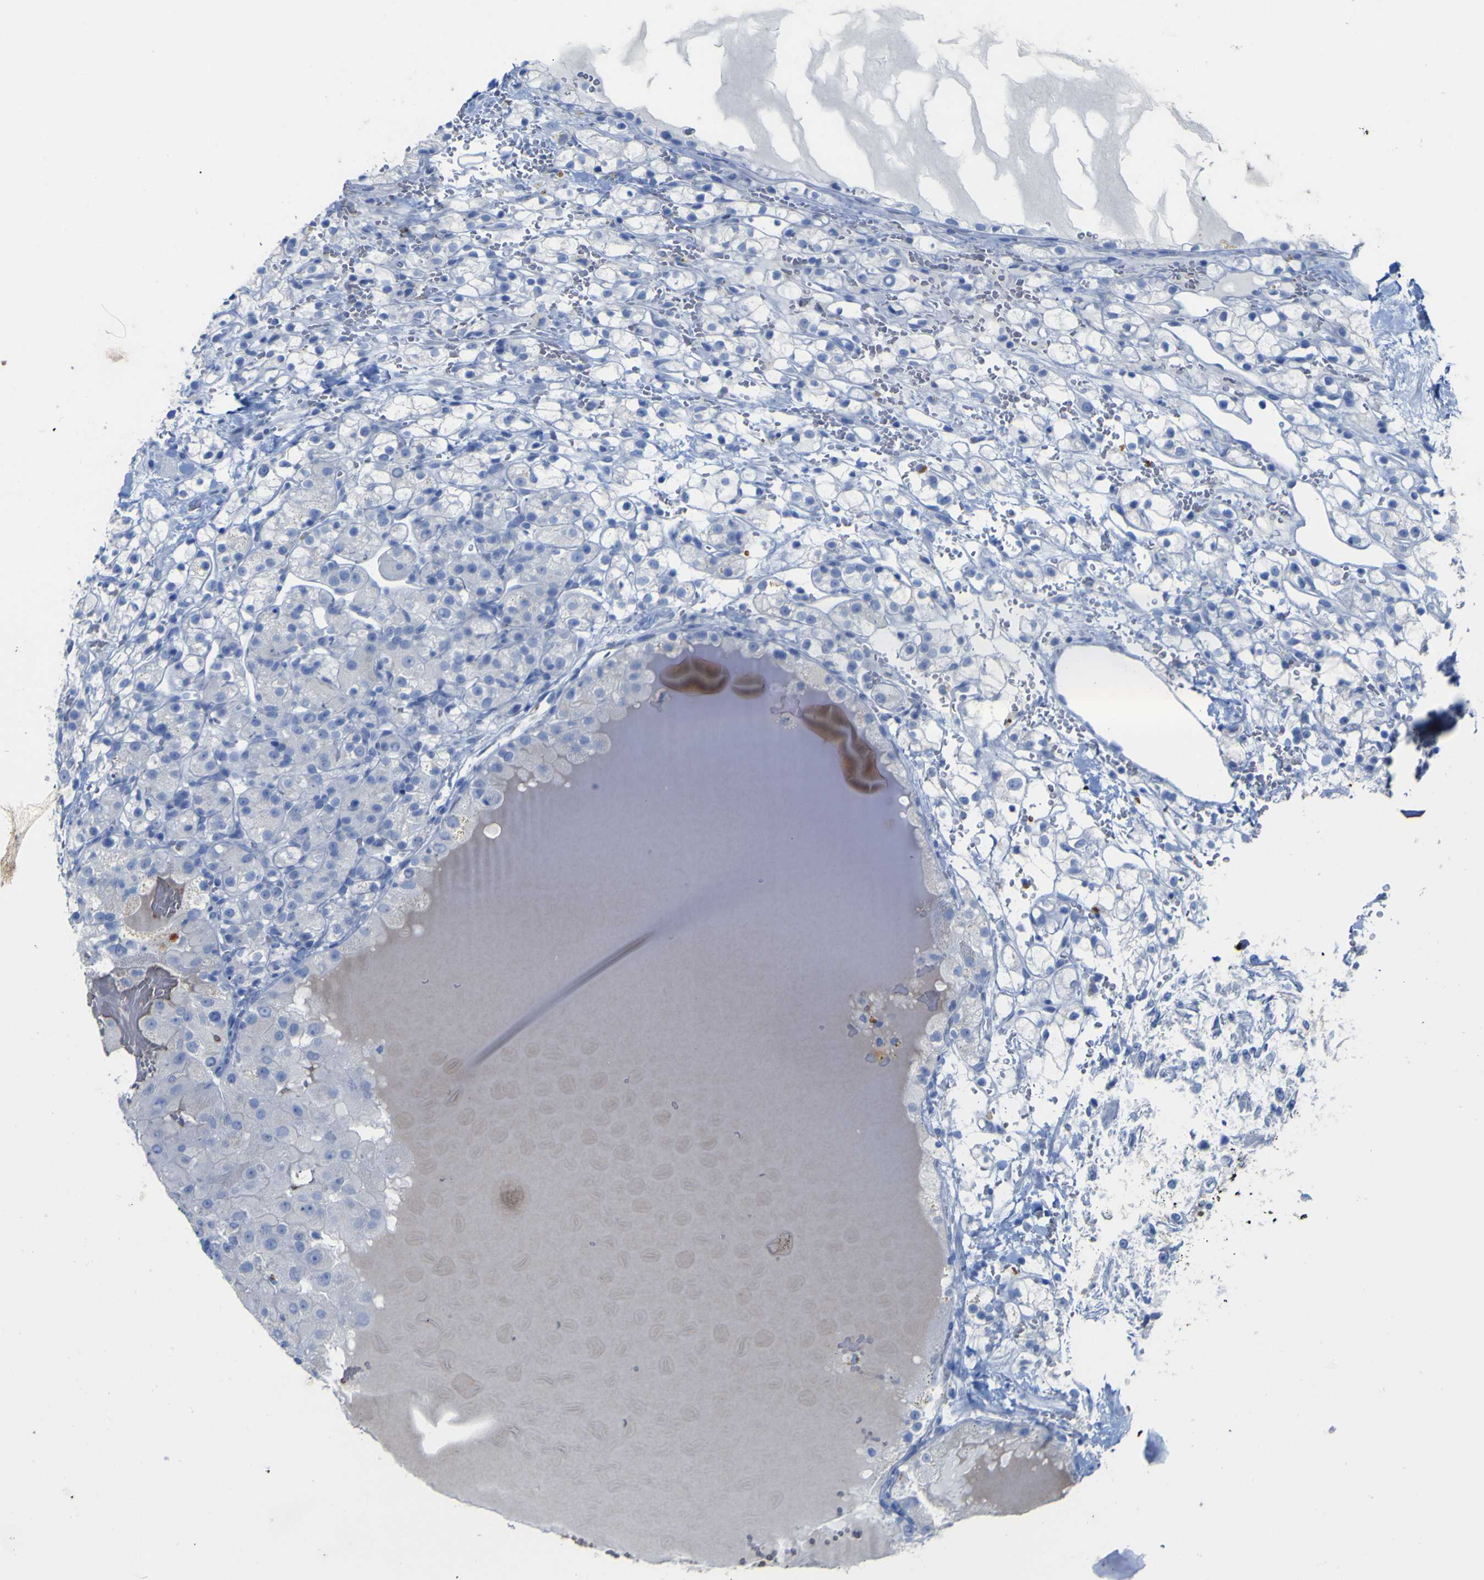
{"staining": {"intensity": "negative", "quantity": "none", "location": "none"}, "tissue": "renal cancer", "cell_type": "Tumor cells", "image_type": "cancer", "snomed": [{"axis": "morphology", "description": "Adenocarcinoma, NOS"}, {"axis": "topography", "description": "Kidney"}], "caption": "This is an IHC image of human adenocarcinoma (renal). There is no expression in tumor cells.", "gene": "GCM1", "patient": {"sex": "male", "age": 61}}